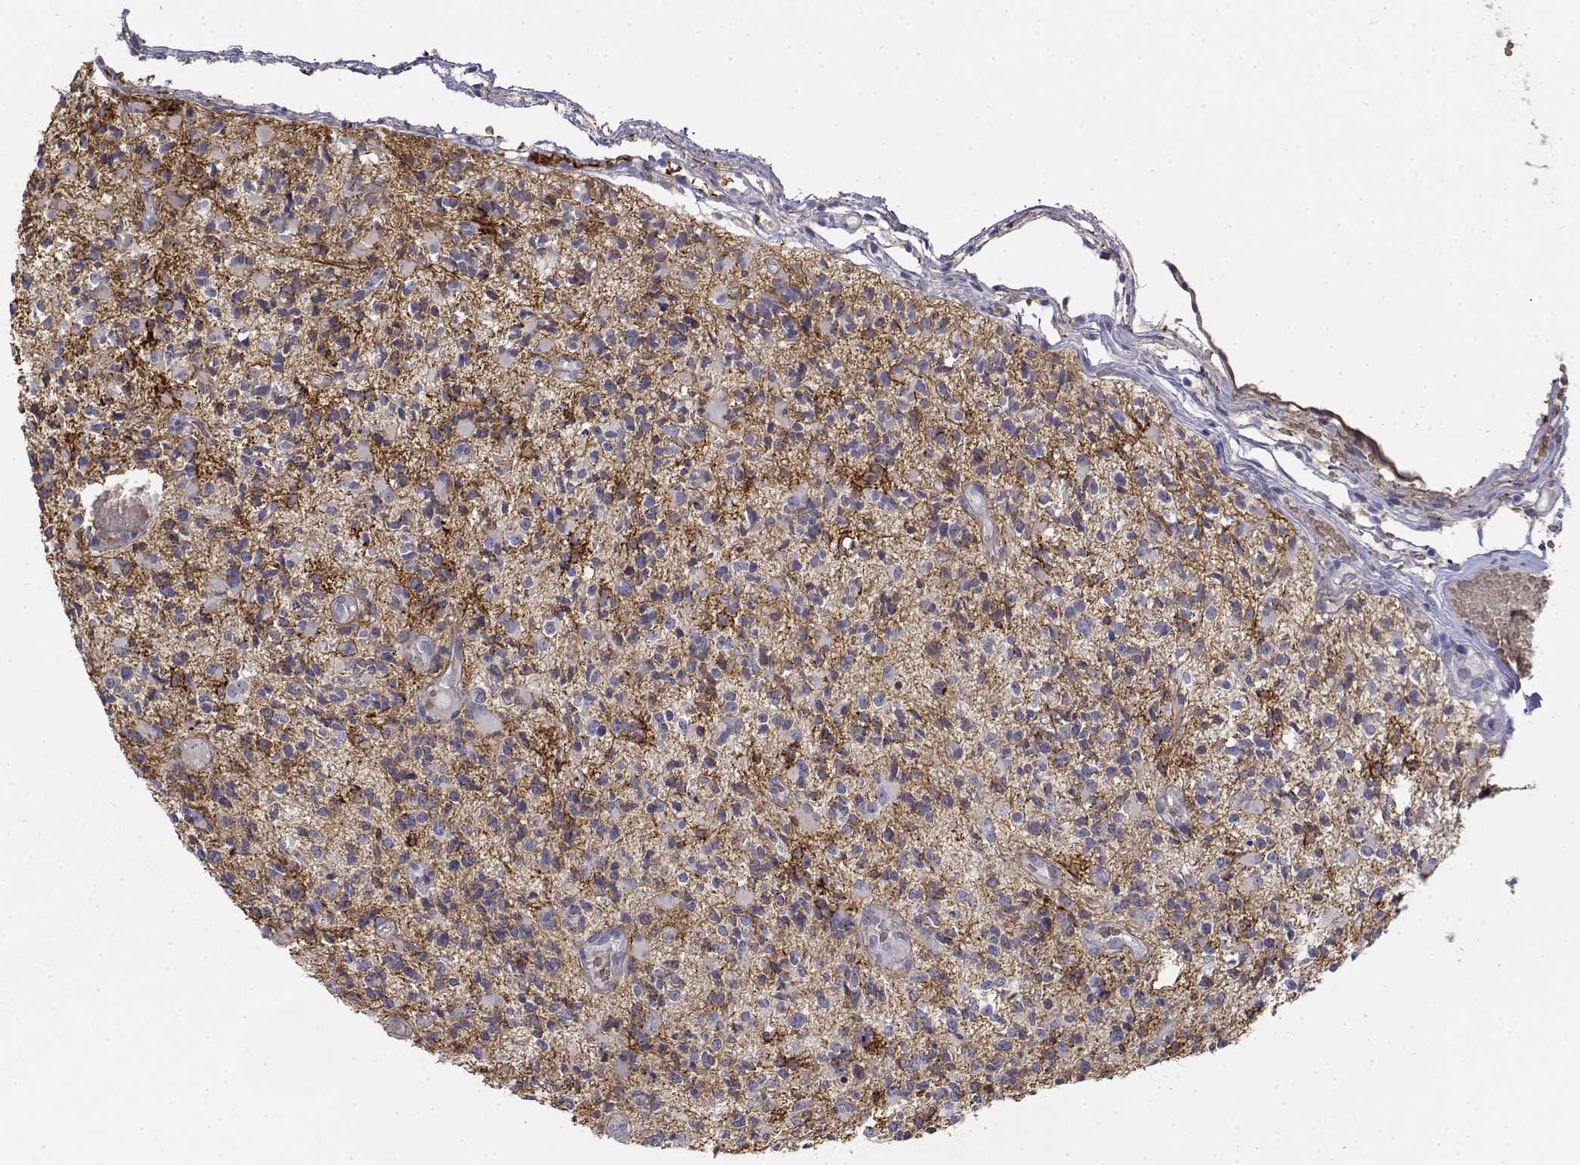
{"staining": {"intensity": "negative", "quantity": "none", "location": "none"}, "tissue": "glioma", "cell_type": "Tumor cells", "image_type": "cancer", "snomed": [{"axis": "morphology", "description": "Glioma, malignant, High grade"}, {"axis": "topography", "description": "Brain"}], "caption": "Immunohistochemistry (IHC) of glioma demonstrates no positivity in tumor cells.", "gene": "CADM1", "patient": {"sex": "female", "age": 63}}